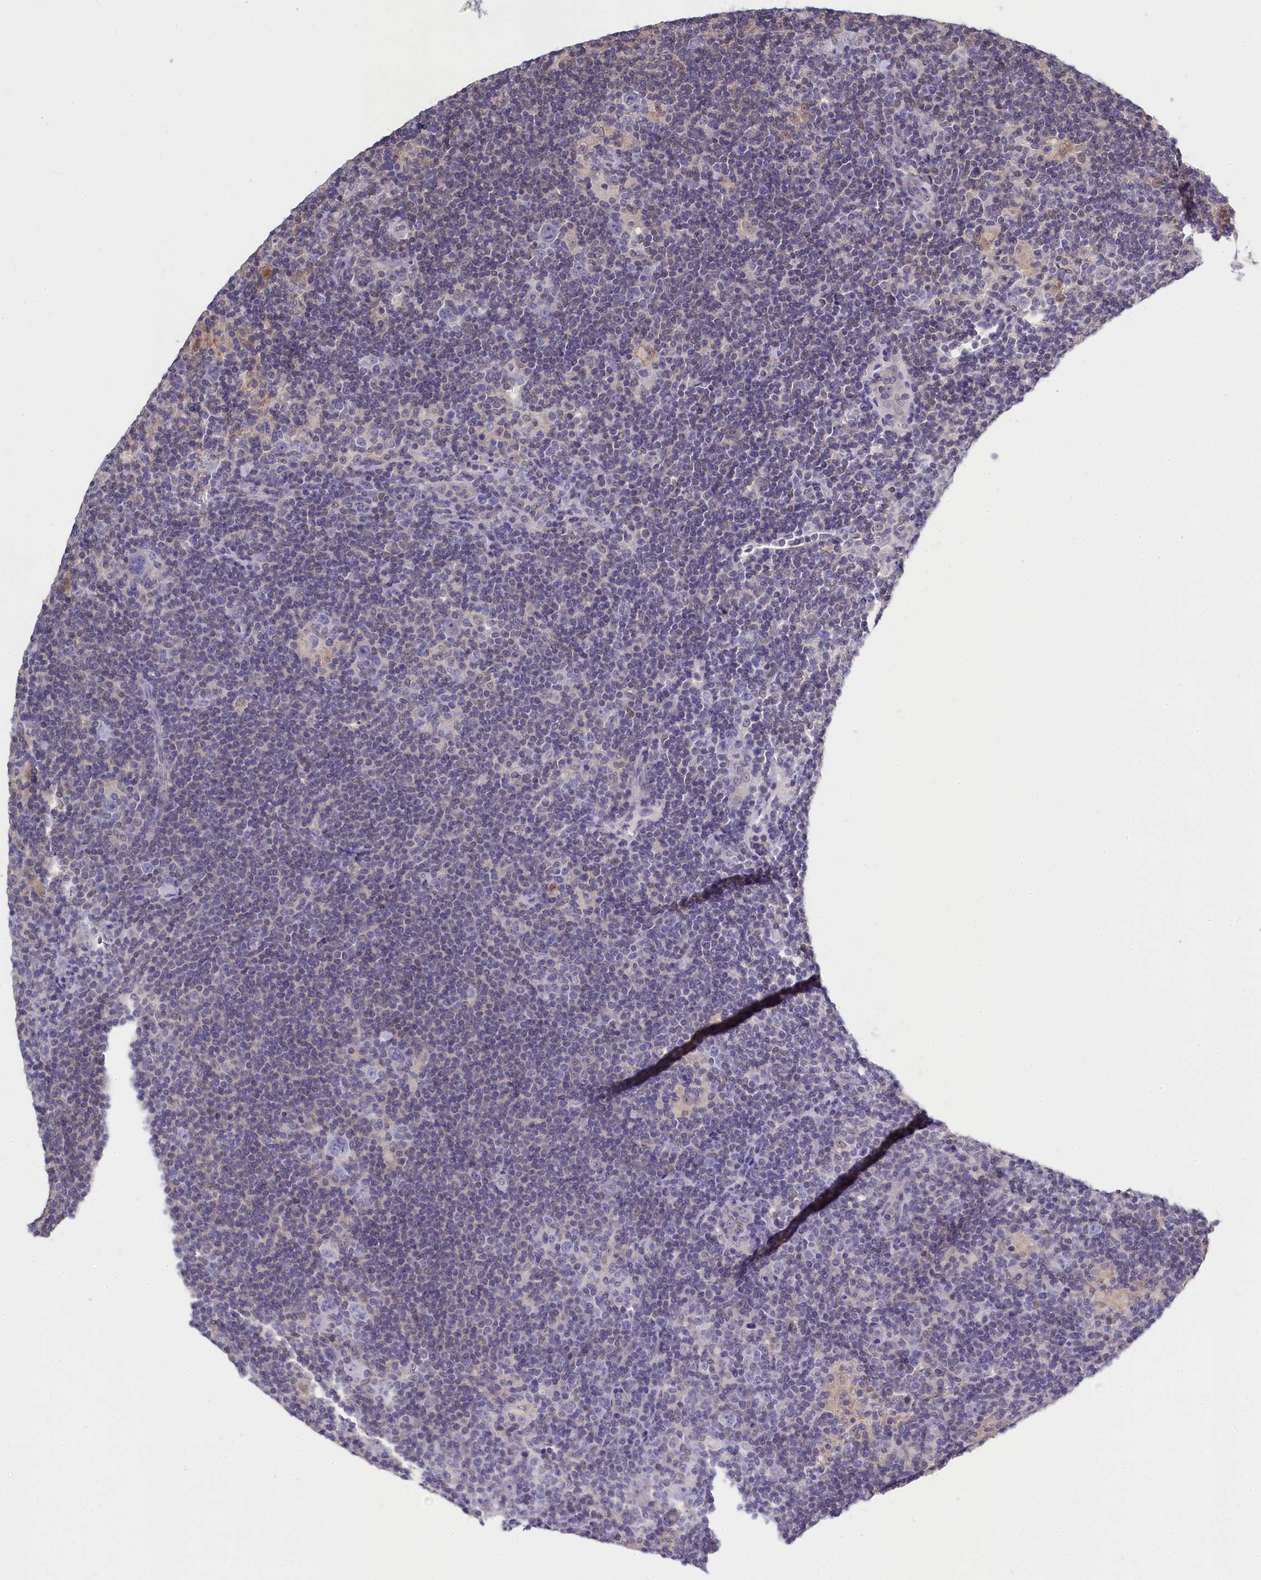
{"staining": {"intensity": "negative", "quantity": "none", "location": "none"}, "tissue": "lymphoma", "cell_type": "Tumor cells", "image_type": "cancer", "snomed": [{"axis": "morphology", "description": "Hodgkin's disease, NOS"}, {"axis": "topography", "description": "Lymph node"}], "caption": "Tumor cells are negative for protein expression in human Hodgkin's disease.", "gene": "C11orf54", "patient": {"sex": "female", "age": 57}}